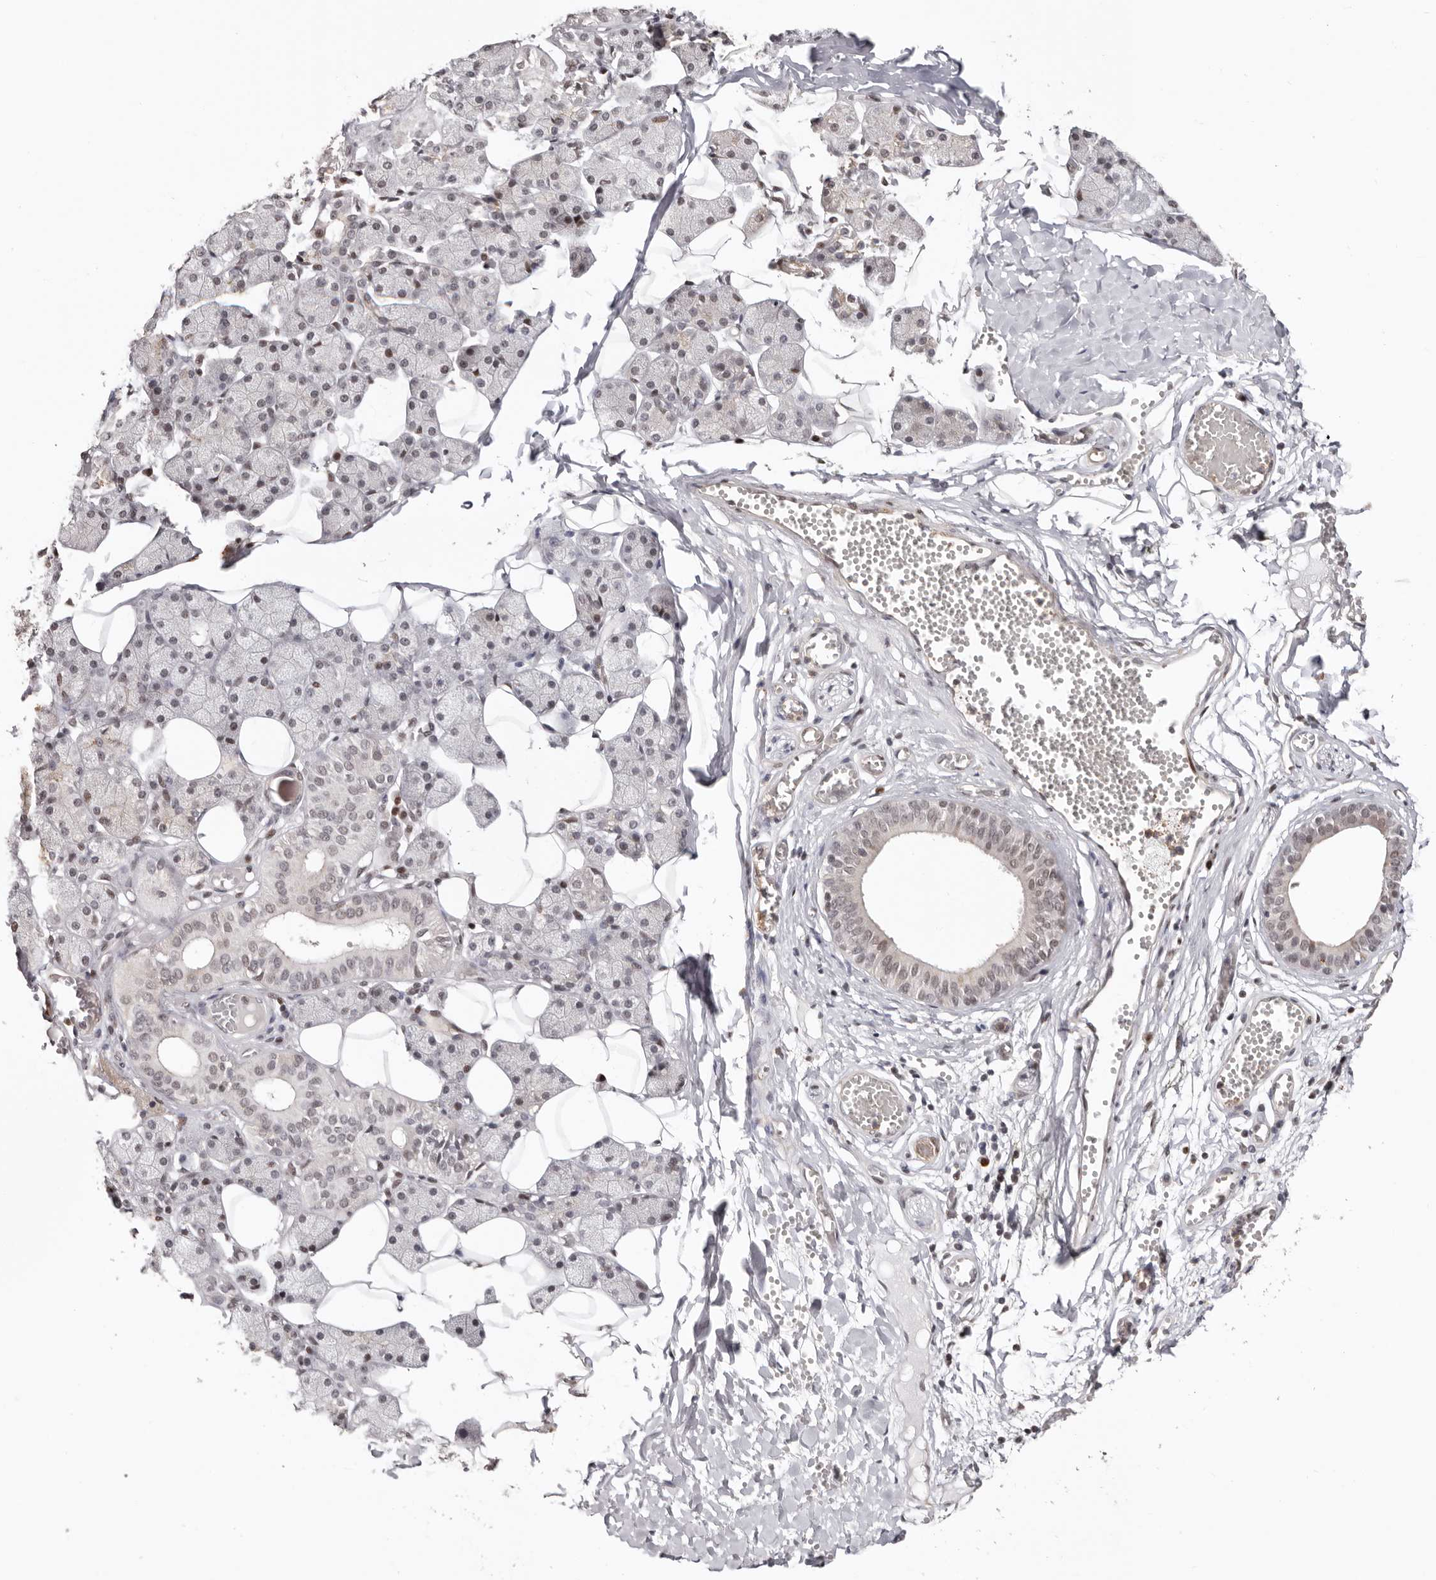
{"staining": {"intensity": "moderate", "quantity": "<25%", "location": "cytoplasmic/membranous"}, "tissue": "salivary gland", "cell_type": "Glandular cells", "image_type": "normal", "snomed": [{"axis": "morphology", "description": "Normal tissue, NOS"}, {"axis": "topography", "description": "Salivary gland"}], "caption": "An immunohistochemistry photomicrograph of normal tissue is shown. Protein staining in brown highlights moderate cytoplasmic/membranous positivity in salivary gland within glandular cells. (Brightfield microscopy of DAB IHC at high magnification).", "gene": "SMAD7", "patient": {"sex": "female", "age": 33}}